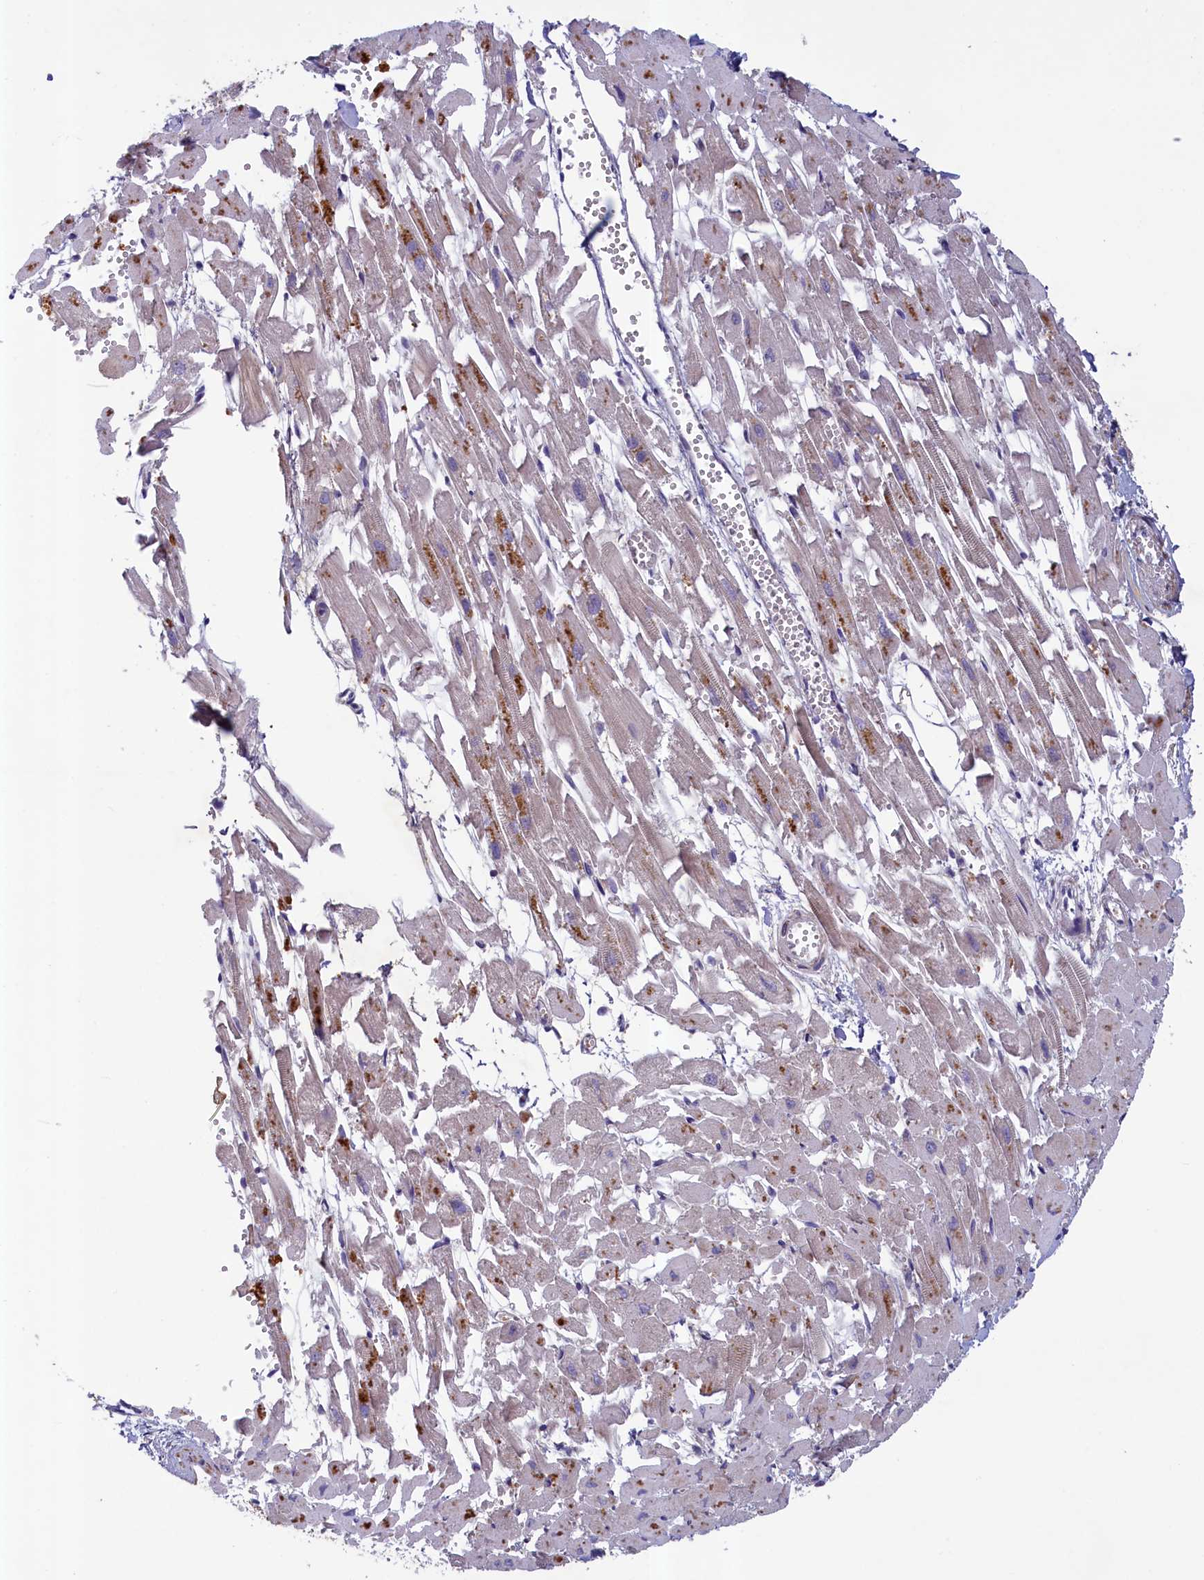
{"staining": {"intensity": "moderate", "quantity": "<25%", "location": "cytoplasmic/membranous"}, "tissue": "heart muscle", "cell_type": "Cardiomyocytes", "image_type": "normal", "snomed": [{"axis": "morphology", "description": "Normal tissue, NOS"}, {"axis": "topography", "description": "Heart"}], "caption": "A high-resolution image shows immunohistochemistry (IHC) staining of normal heart muscle, which shows moderate cytoplasmic/membranous positivity in about <25% of cardiomyocytes. Using DAB (brown) and hematoxylin (blue) stains, captured at high magnification using brightfield microscopy.", "gene": "NUBP1", "patient": {"sex": "female", "age": 64}}